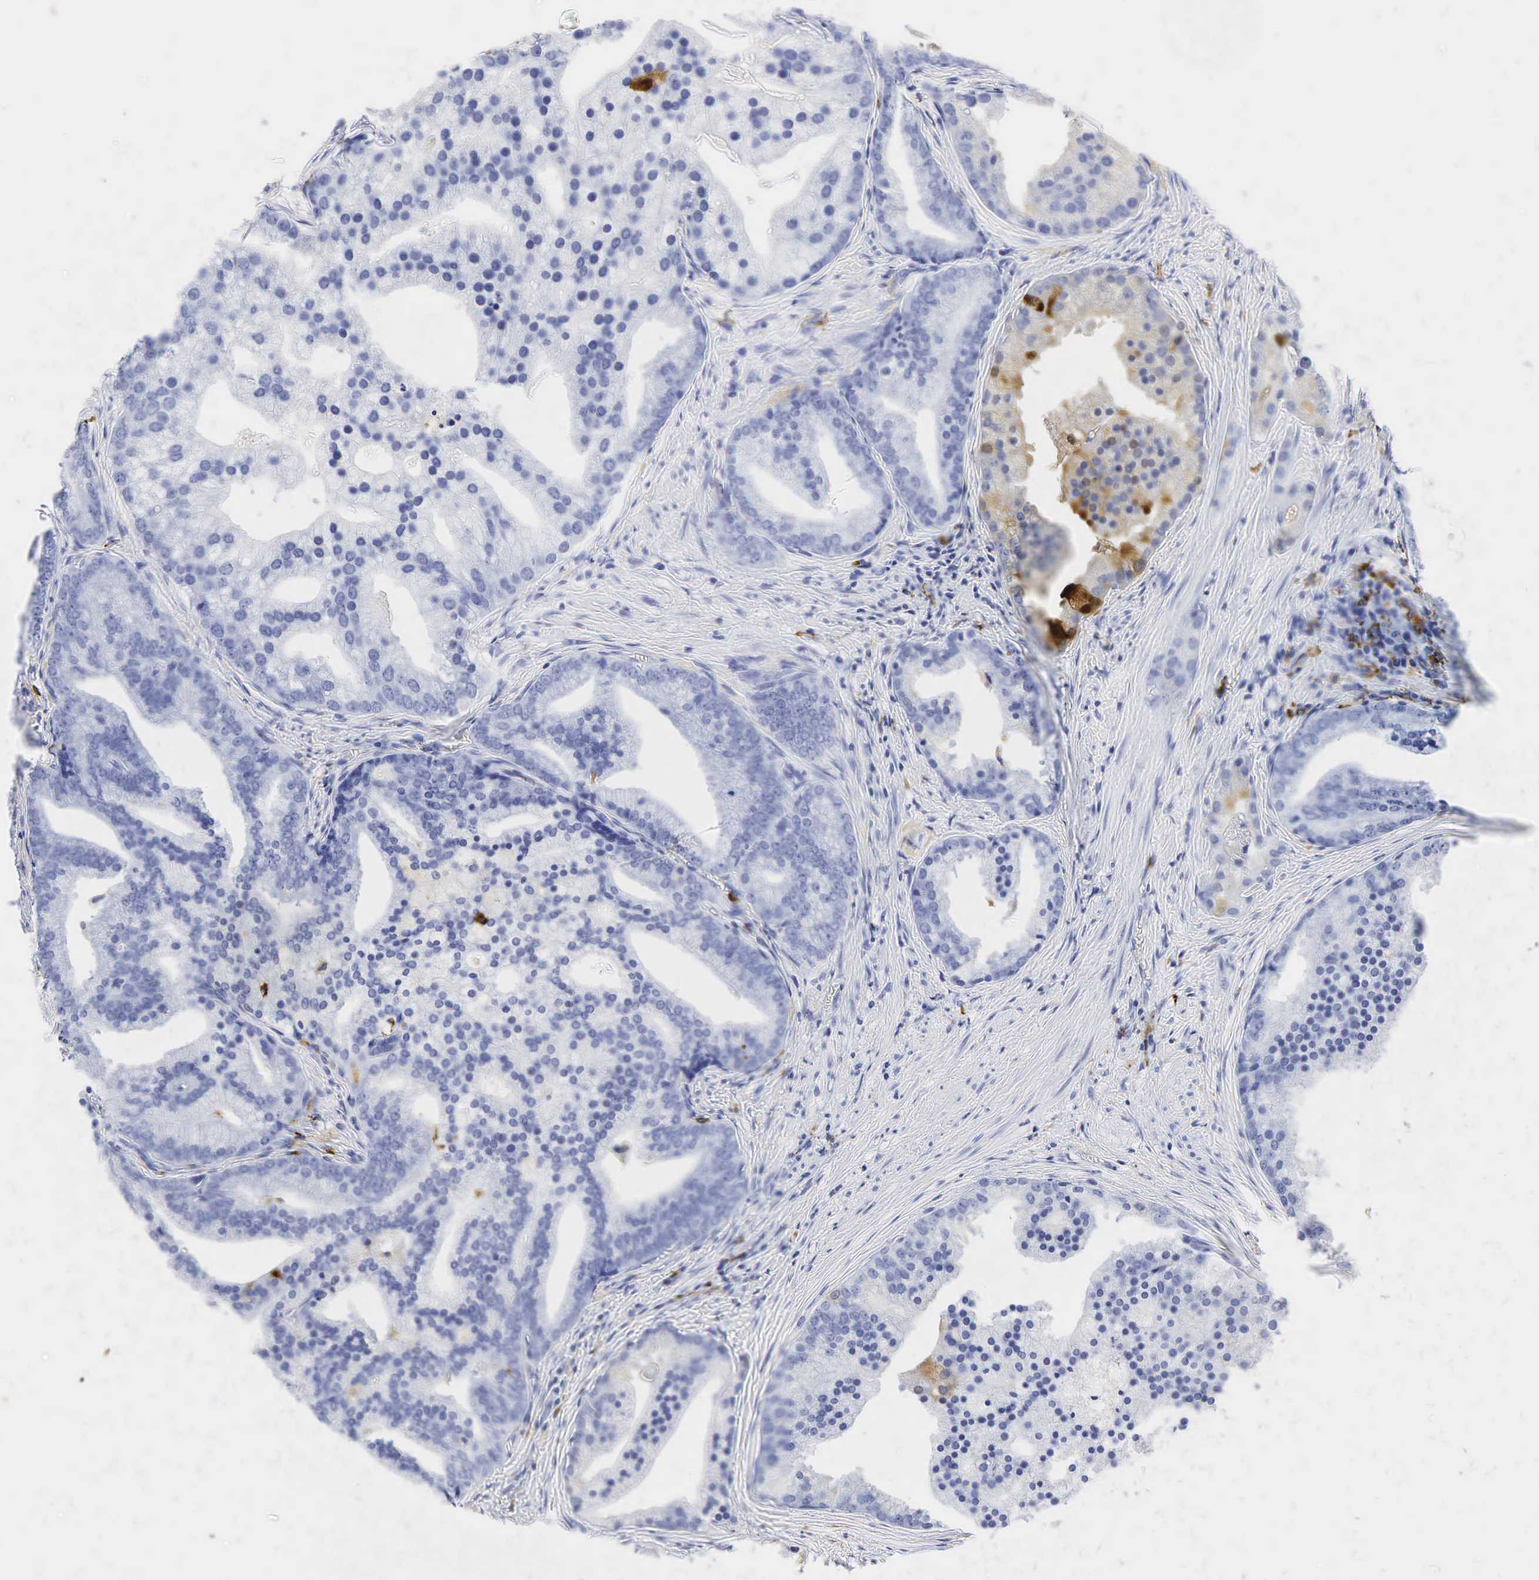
{"staining": {"intensity": "negative", "quantity": "none", "location": "none"}, "tissue": "prostate cancer", "cell_type": "Tumor cells", "image_type": "cancer", "snomed": [{"axis": "morphology", "description": "Adenocarcinoma, Low grade"}, {"axis": "topography", "description": "Prostate"}], "caption": "Prostate cancer stained for a protein using IHC reveals no expression tumor cells.", "gene": "LYZ", "patient": {"sex": "male", "age": 71}}